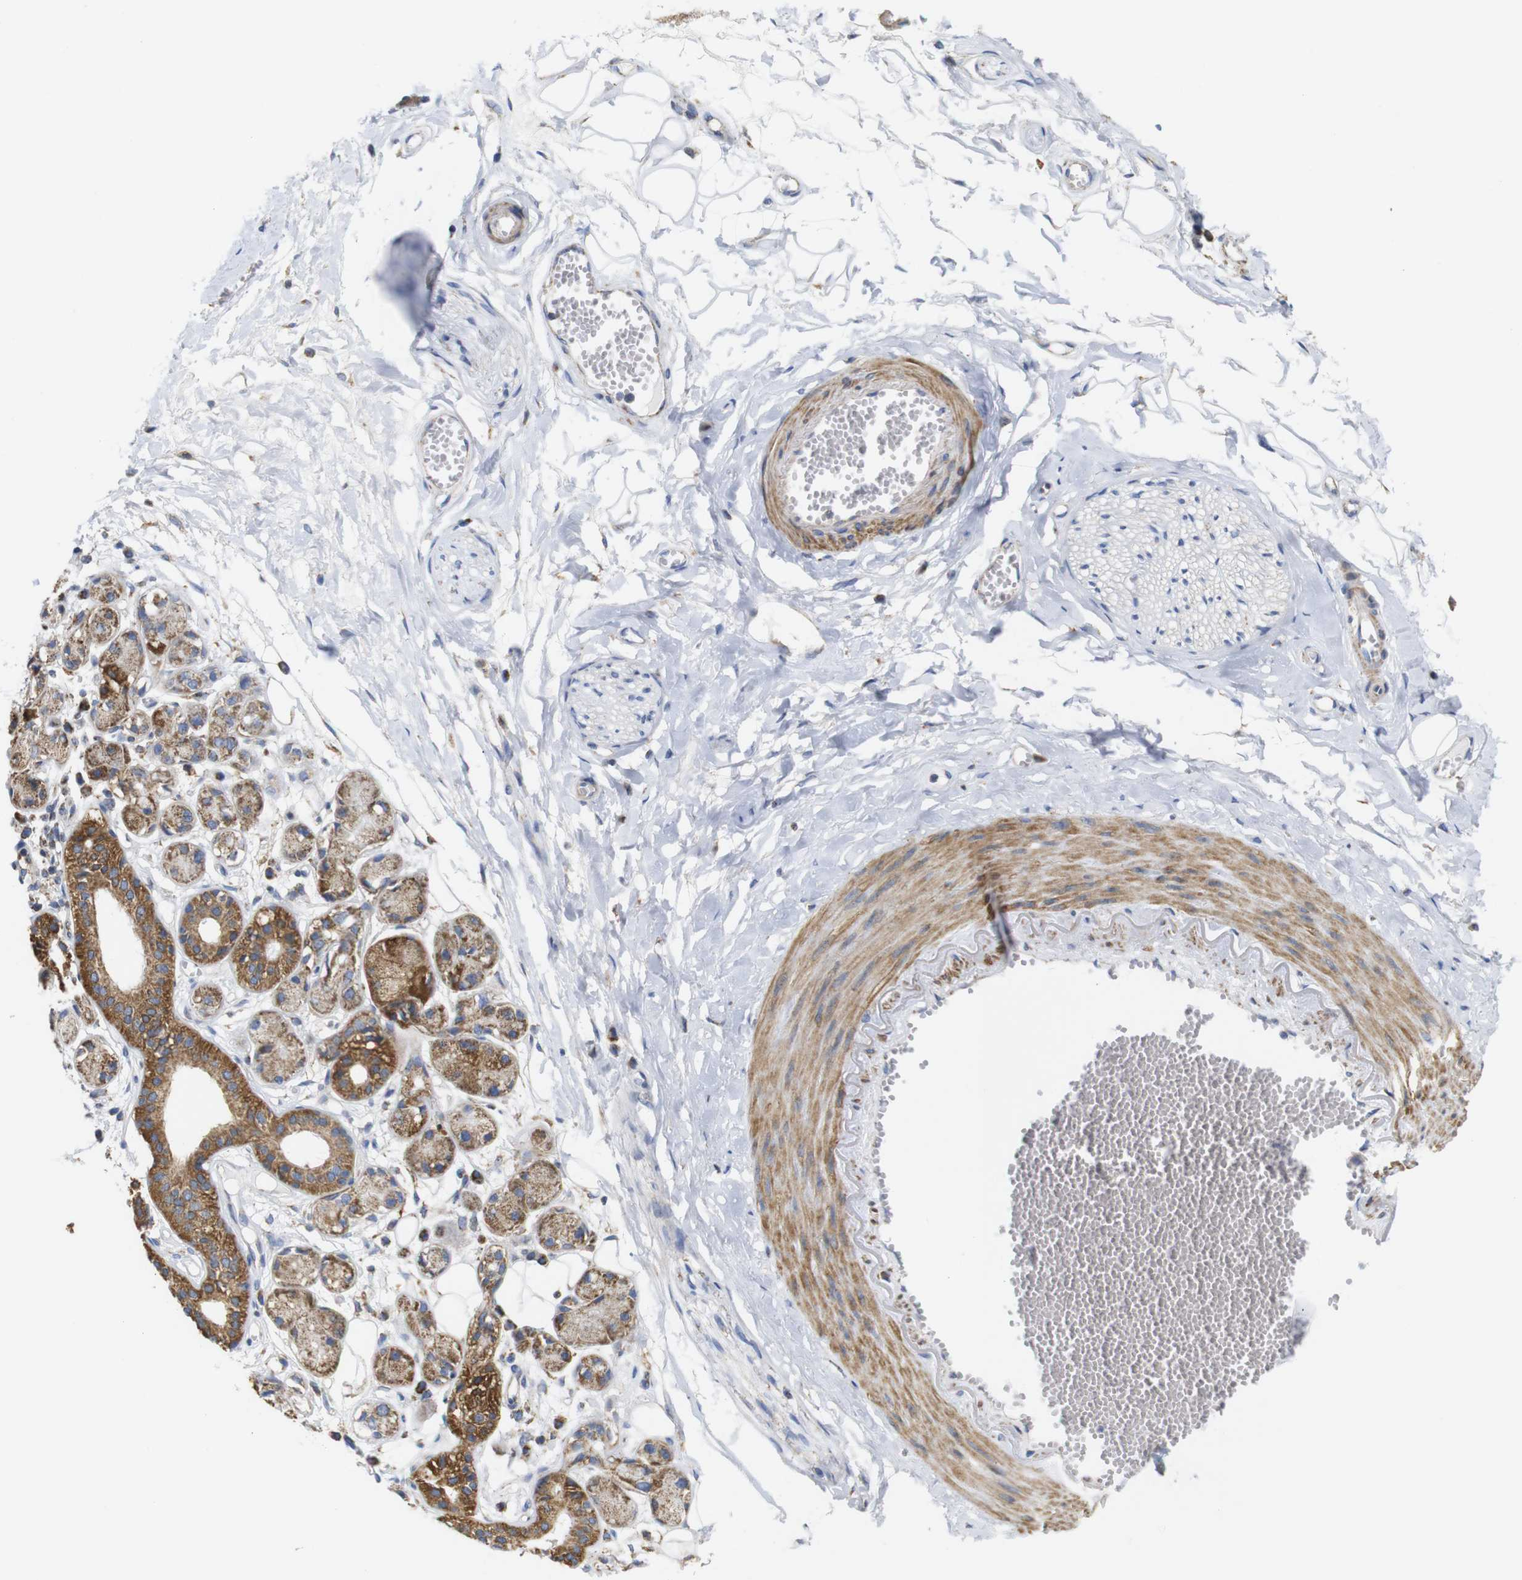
{"staining": {"intensity": "weak", "quantity": ">75%", "location": "cytoplasmic/membranous"}, "tissue": "adipose tissue", "cell_type": "Adipocytes", "image_type": "normal", "snomed": [{"axis": "morphology", "description": "Normal tissue, NOS"}, {"axis": "morphology", "description": "Inflammation, NOS"}, {"axis": "topography", "description": "Salivary gland"}, {"axis": "topography", "description": "Peripheral nerve tissue"}], "caption": "A high-resolution photomicrograph shows IHC staining of benign adipose tissue, which exhibits weak cytoplasmic/membranous positivity in approximately >75% of adipocytes.", "gene": "FAM171B", "patient": {"sex": "female", "age": 75}}